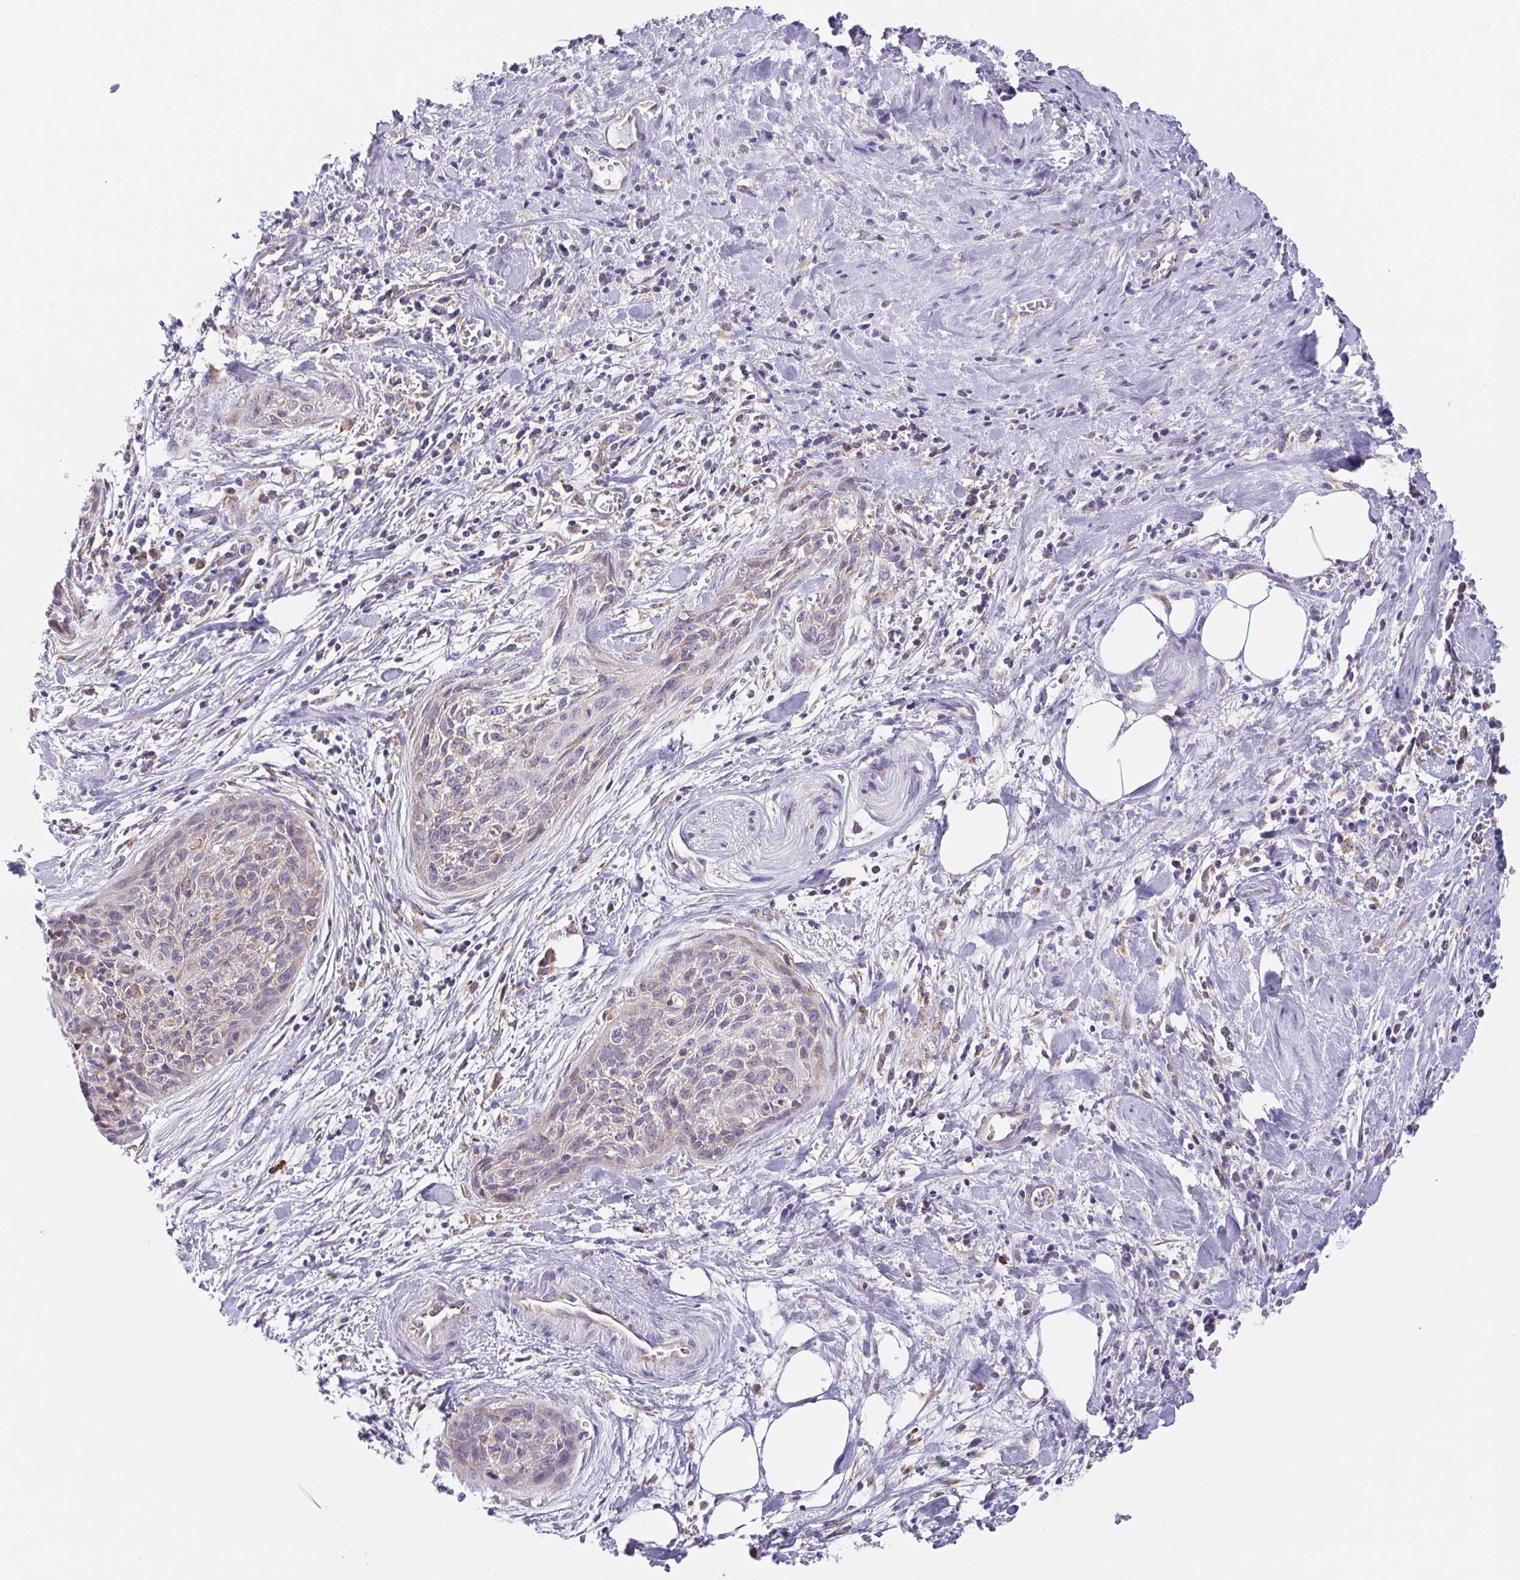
{"staining": {"intensity": "weak", "quantity": "<25%", "location": "cytoplasmic/membranous"}, "tissue": "cervical cancer", "cell_type": "Tumor cells", "image_type": "cancer", "snomed": [{"axis": "morphology", "description": "Squamous cell carcinoma, NOS"}, {"axis": "topography", "description": "Cervix"}], "caption": "IHC histopathology image of human cervical cancer stained for a protein (brown), which demonstrates no expression in tumor cells. (Brightfield microscopy of DAB immunohistochemistry (IHC) at high magnification).", "gene": "ADAM8", "patient": {"sex": "female", "age": 55}}